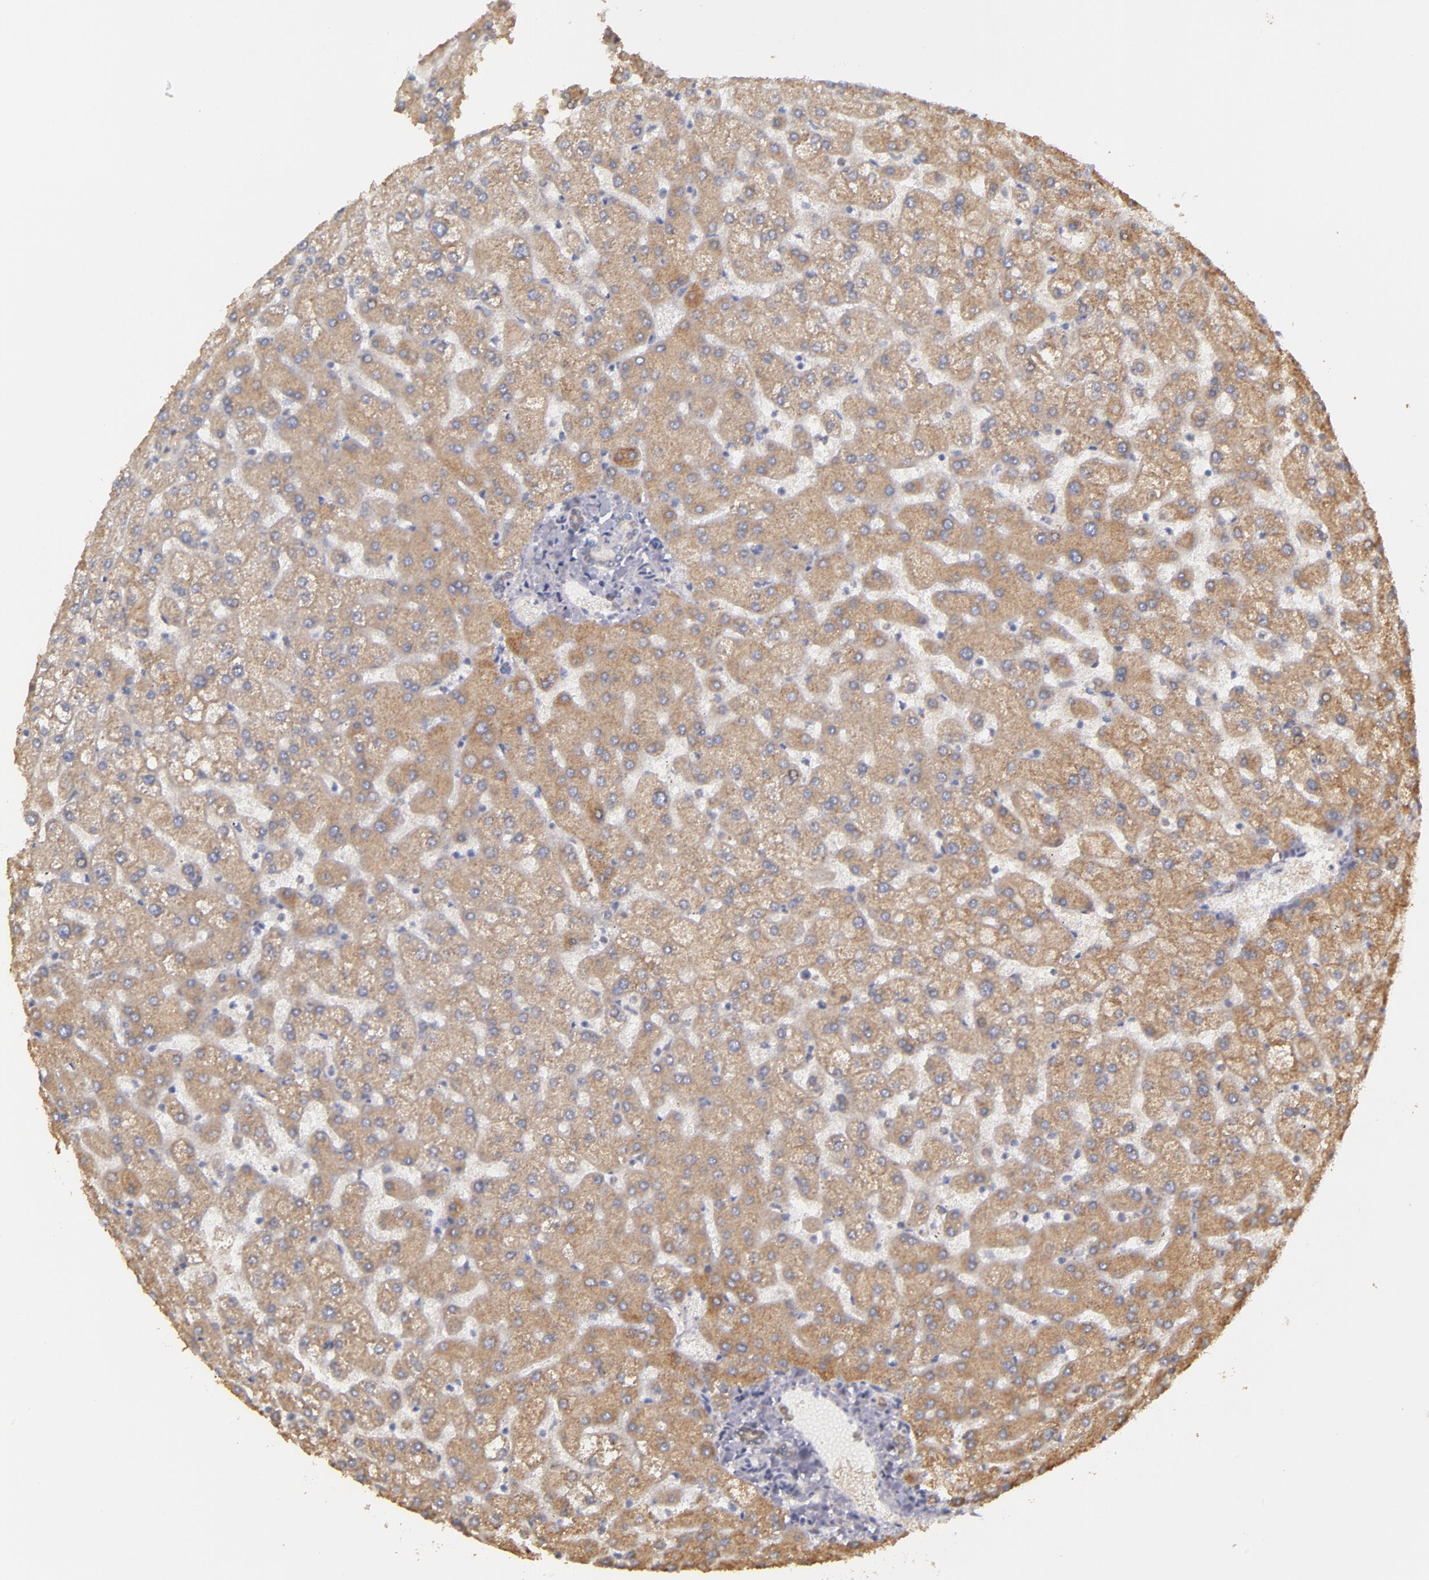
{"staining": {"intensity": "moderate", "quantity": ">75%", "location": "cytoplasmic/membranous"}, "tissue": "liver", "cell_type": "Cholangiocytes", "image_type": "normal", "snomed": [{"axis": "morphology", "description": "Normal tissue, NOS"}, {"axis": "topography", "description": "Liver"}], "caption": "There is medium levels of moderate cytoplasmic/membranous staining in cholangiocytes of unremarkable liver, as demonstrated by immunohistochemical staining (brown color).", "gene": "MTHFD1", "patient": {"sex": "female", "age": 32}}